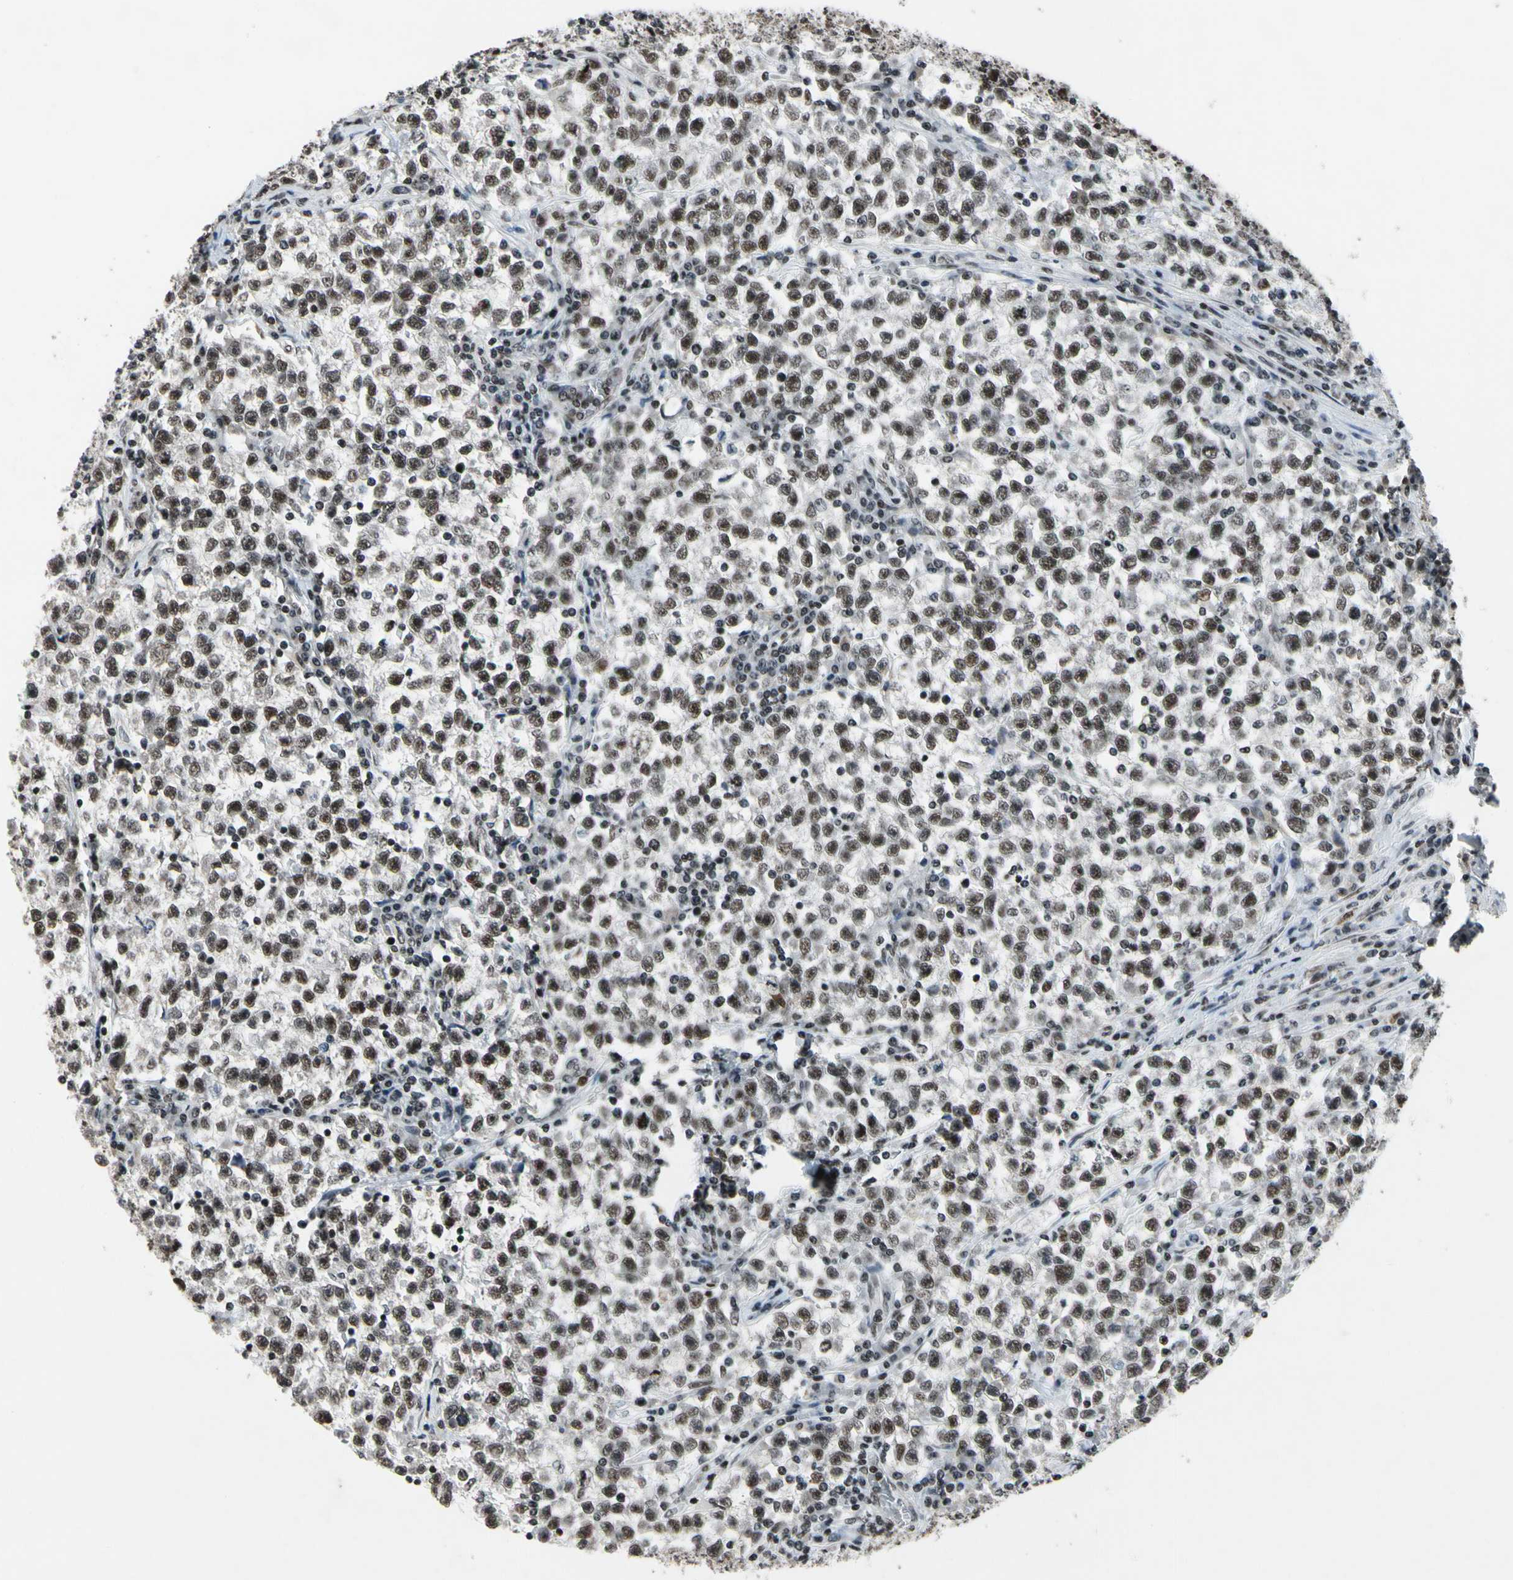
{"staining": {"intensity": "strong", "quantity": ">75%", "location": "nuclear"}, "tissue": "testis cancer", "cell_type": "Tumor cells", "image_type": "cancer", "snomed": [{"axis": "morphology", "description": "Seminoma, NOS"}, {"axis": "topography", "description": "Testis"}], "caption": "Tumor cells demonstrate high levels of strong nuclear positivity in approximately >75% of cells in testis cancer (seminoma).", "gene": "RECQL", "patient": {"sex": "male", "age": 22}}